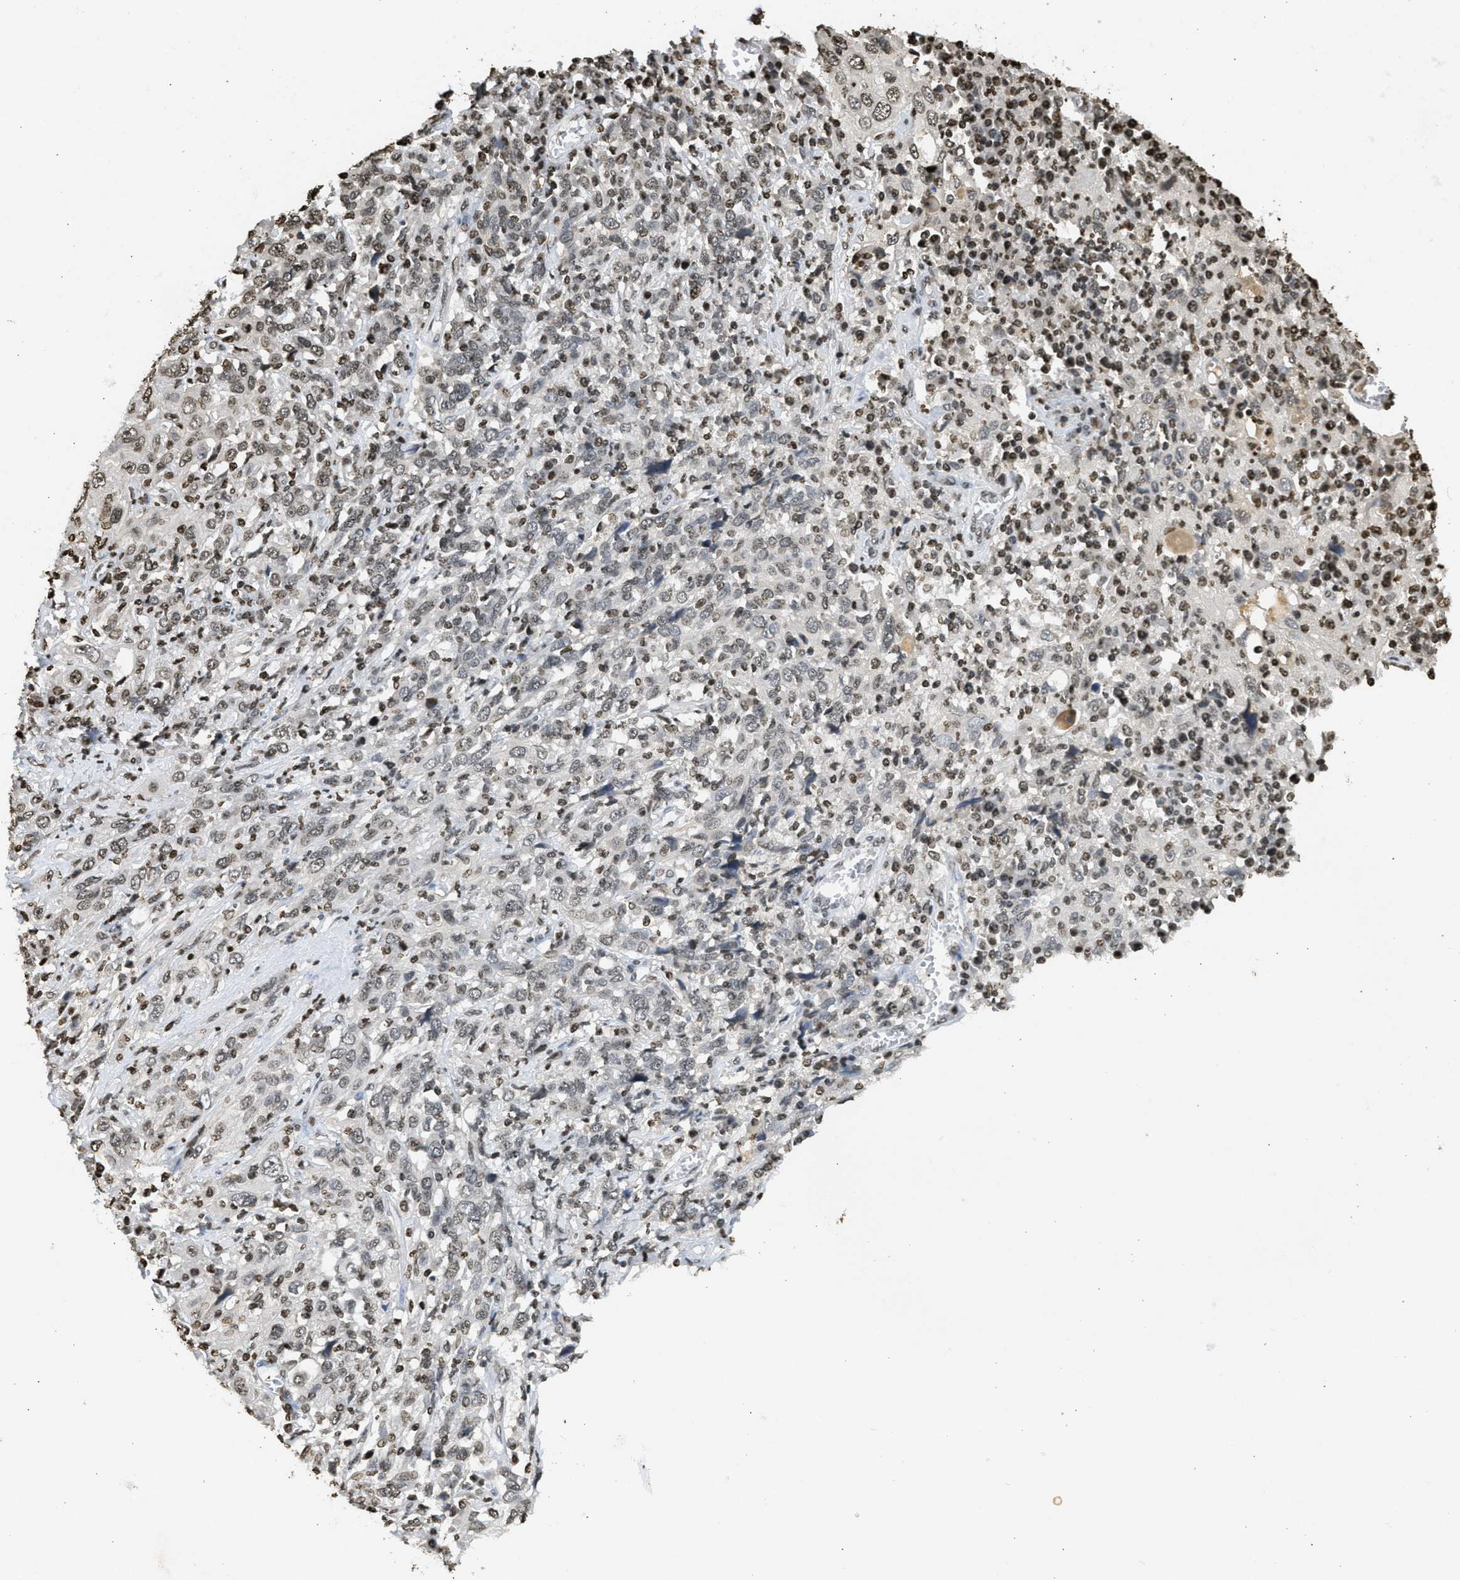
{"staining": {"intensity": "weak", "quantity": "25%-75%", "location": "nuclear"}, "tissue": "cervical cancer", "cell_type": "Tumor cells", "image_type": "cancer", "snomed": [{"axis": "morphology", "description": "Squamous cell carcinoma, NOS"}, {"axis": "topography", "description": "Cervix"}], "caption": "Immunohistochemistry histopathology image of neoplastic tissue: cervical squamous cell carcinoma stained using immunohistochemistry shows low levels of weak protein expression localized specifically in the nuclear of tumor cells, appearing as a nuclear brown color.", "gene": "RRAGC", "patient": {"sex": "female", "age": 46}}